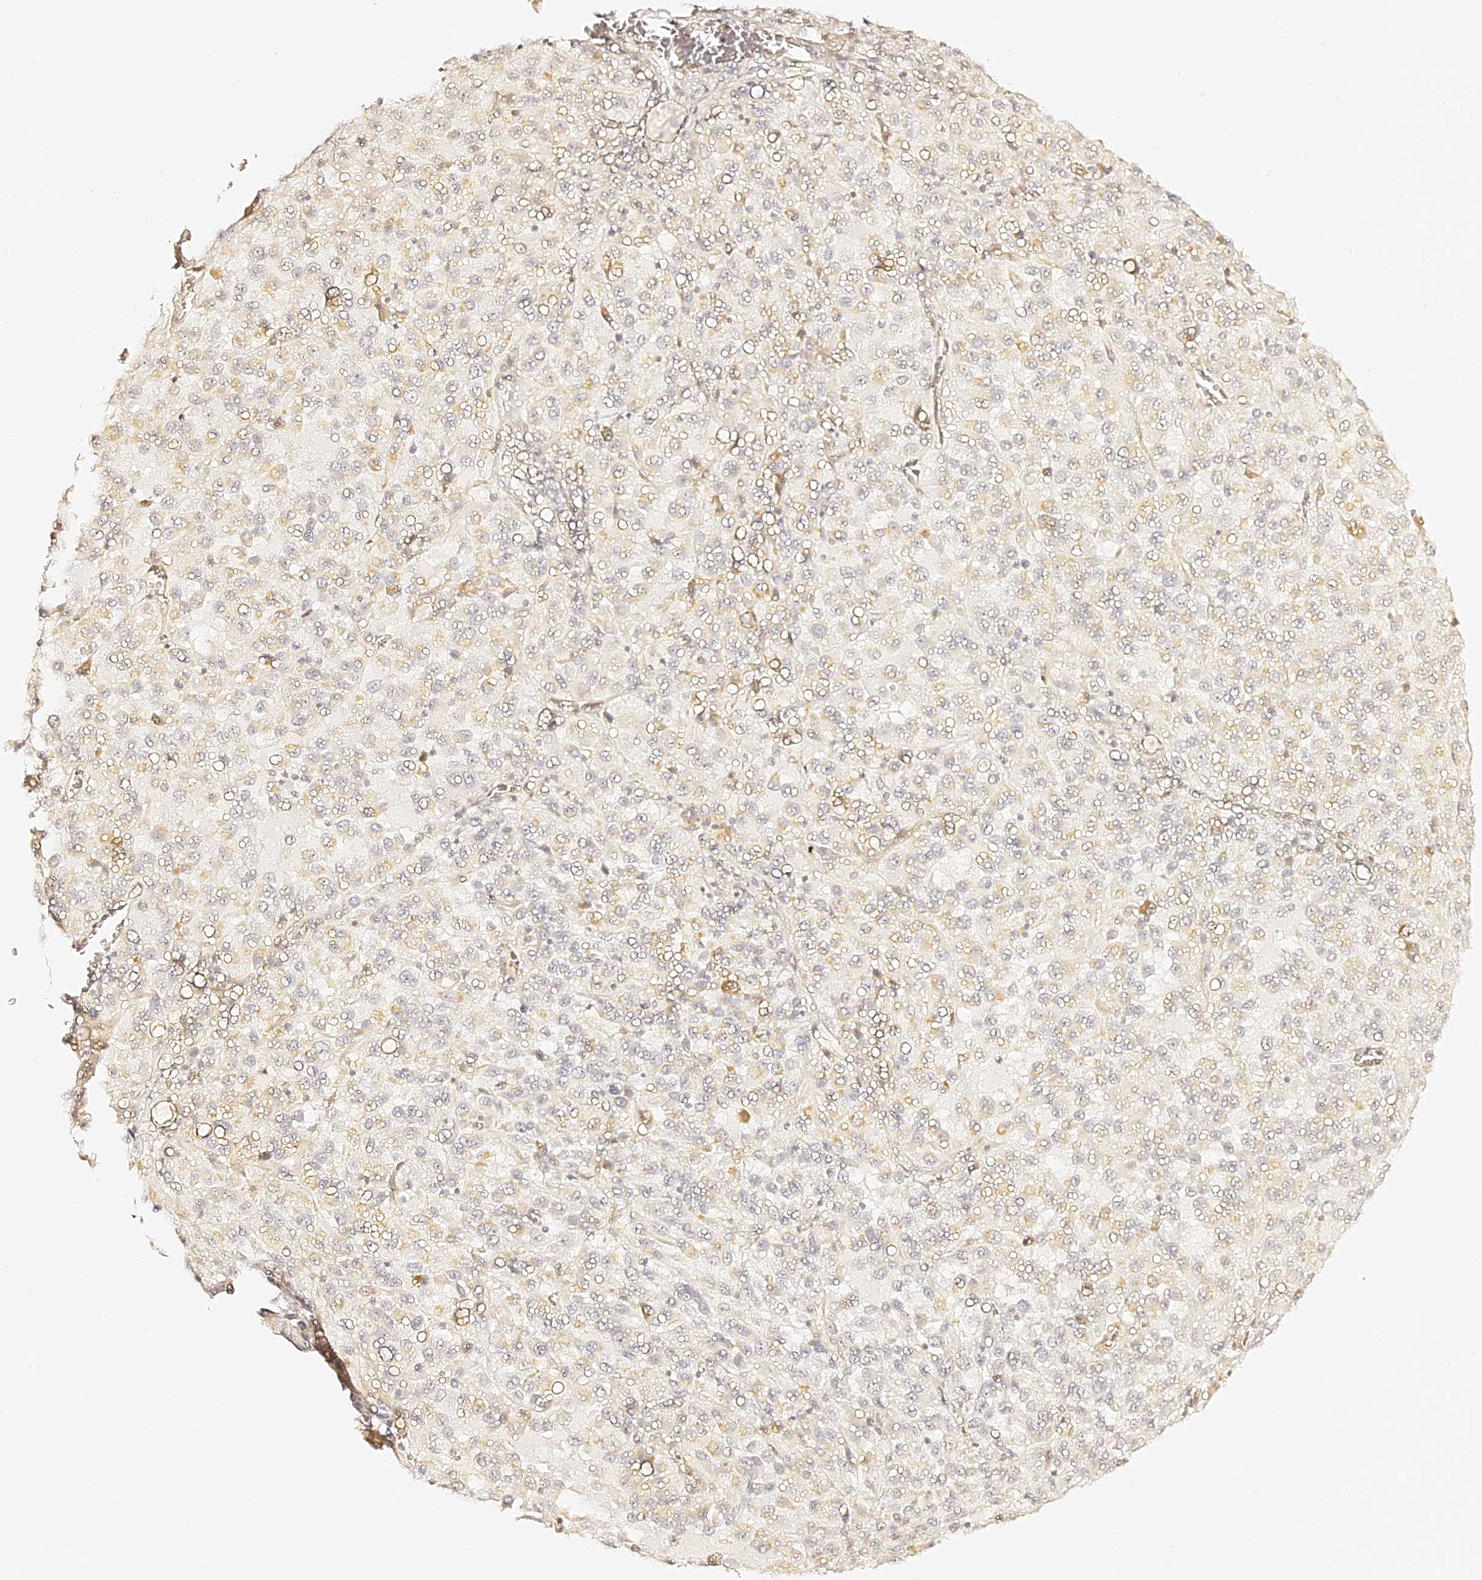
{"staining": {"intensity": "negative", "quantity": "none", "location": "none"}, "tissue": "melanoma", "cell_type": "Tumor cells", "image_type": "cancer", "snomed": [{"axis": "morphology", "description": "Malignant melanoma, Metastatic site"}, {"axis": "topography", "description": "Lung"}], "caption": "High magnification brightfield microscopy of malignant melanoma (metastatic site) stained with DAB (3,3'-diaminobenzidine) (brown) and counterstained with hematoxylin (blue): tumor cells show no significant staining.", "gene": "SLC1A3", "patient": {"sex": "male", "age": 64}}